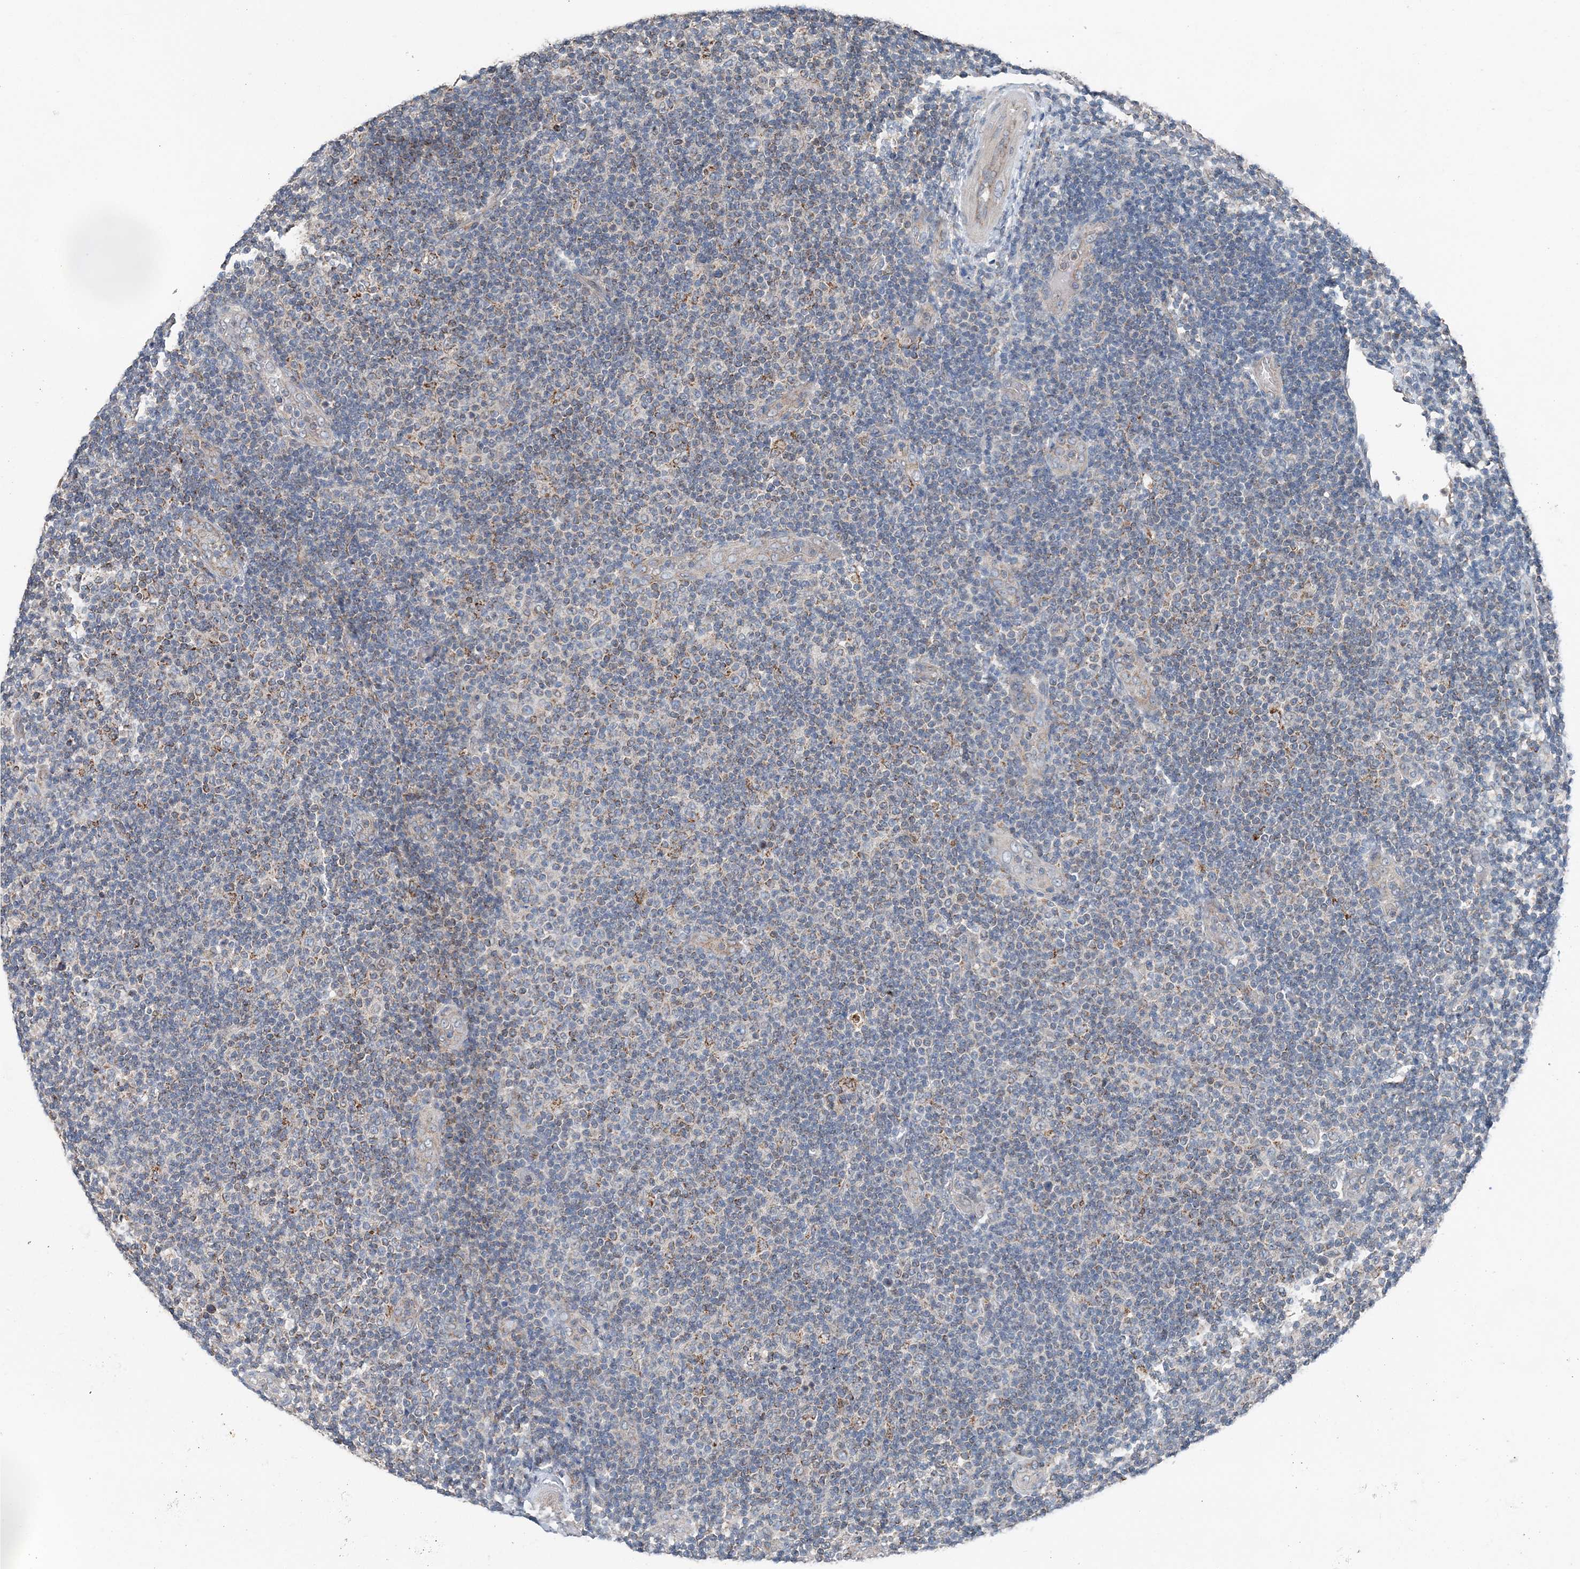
{"staining": {"intensity": "negative", "quantity": "none", "location": "none"}, "tissue": "lymphoma", "cell_type": "Tumor cells", "image_type": "cancer", "snomed": [{"axis": "morphology", "description": "Malignant lymphoma, non-Hodgkin's type, Low grade"}, {"axis": "topography", "description": "Lymph node"}], "caption": "This image is of malignant lymphoma, non-Hodgkin's type (low-grade) stained with immunohistochemistry (IHC) to label a protein in brown with the nuclei are counter-stained blue. There is no staining in tumor cells.", "gene": "SPRY2", "patient": {"sex": "male", "age": 83}}